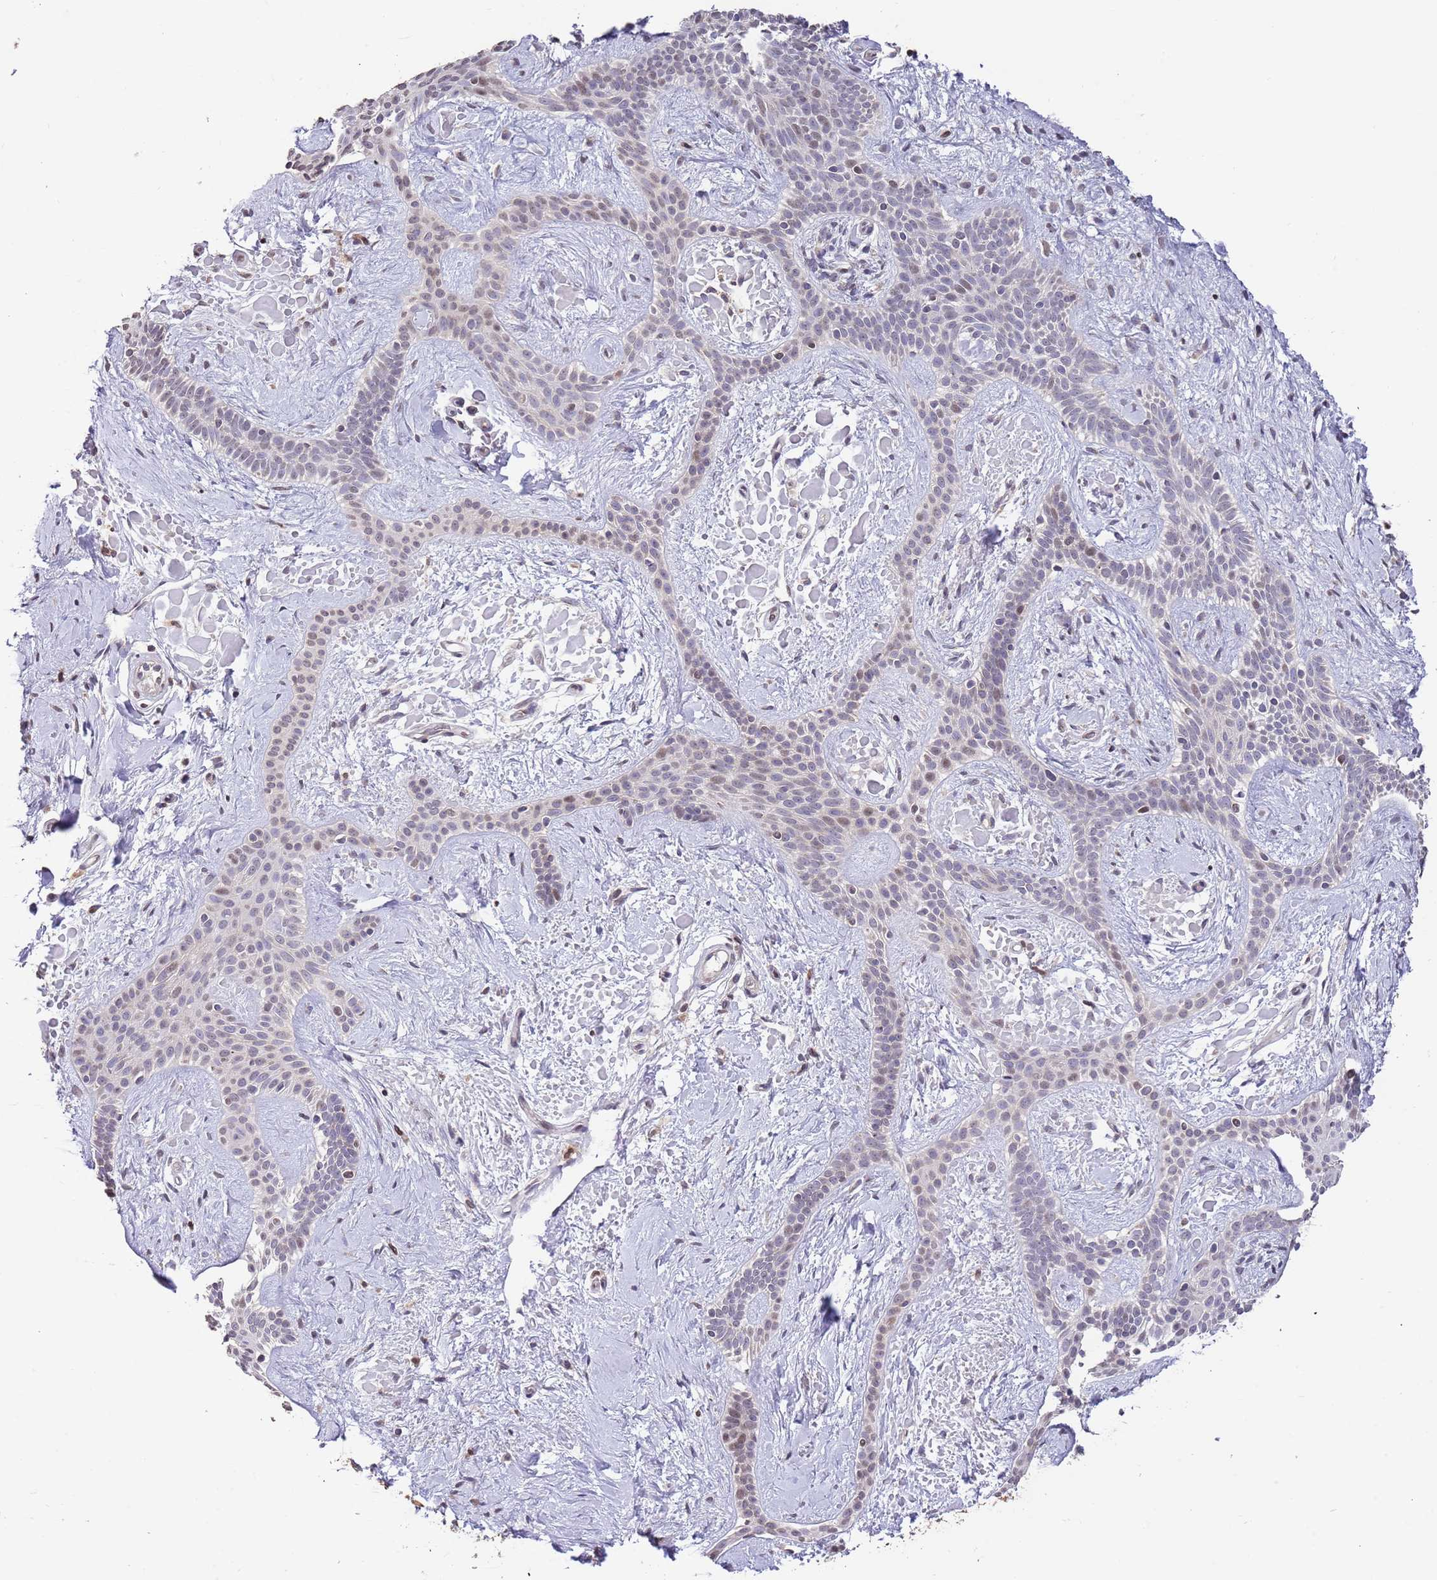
{"staining": {"intensity": "negative", "quantity": "none", "location": "none"}, "tissue": "skin cancer", "cell_type": "Tumor cells", "image_type": "cancer", "snomed": [{"axis": "morphology", "description": "Basal cell carcinoma"}, {"axis": "topography", "description": "Skin"}], "caption": "IHC photomicrograph of skin cancer (basal cell carcinoma) stained for a protein (brown), which shows no positivity in tumor cells.", "gene": "SLC16A4", "patient": {"sex": "male", "age": 78}}